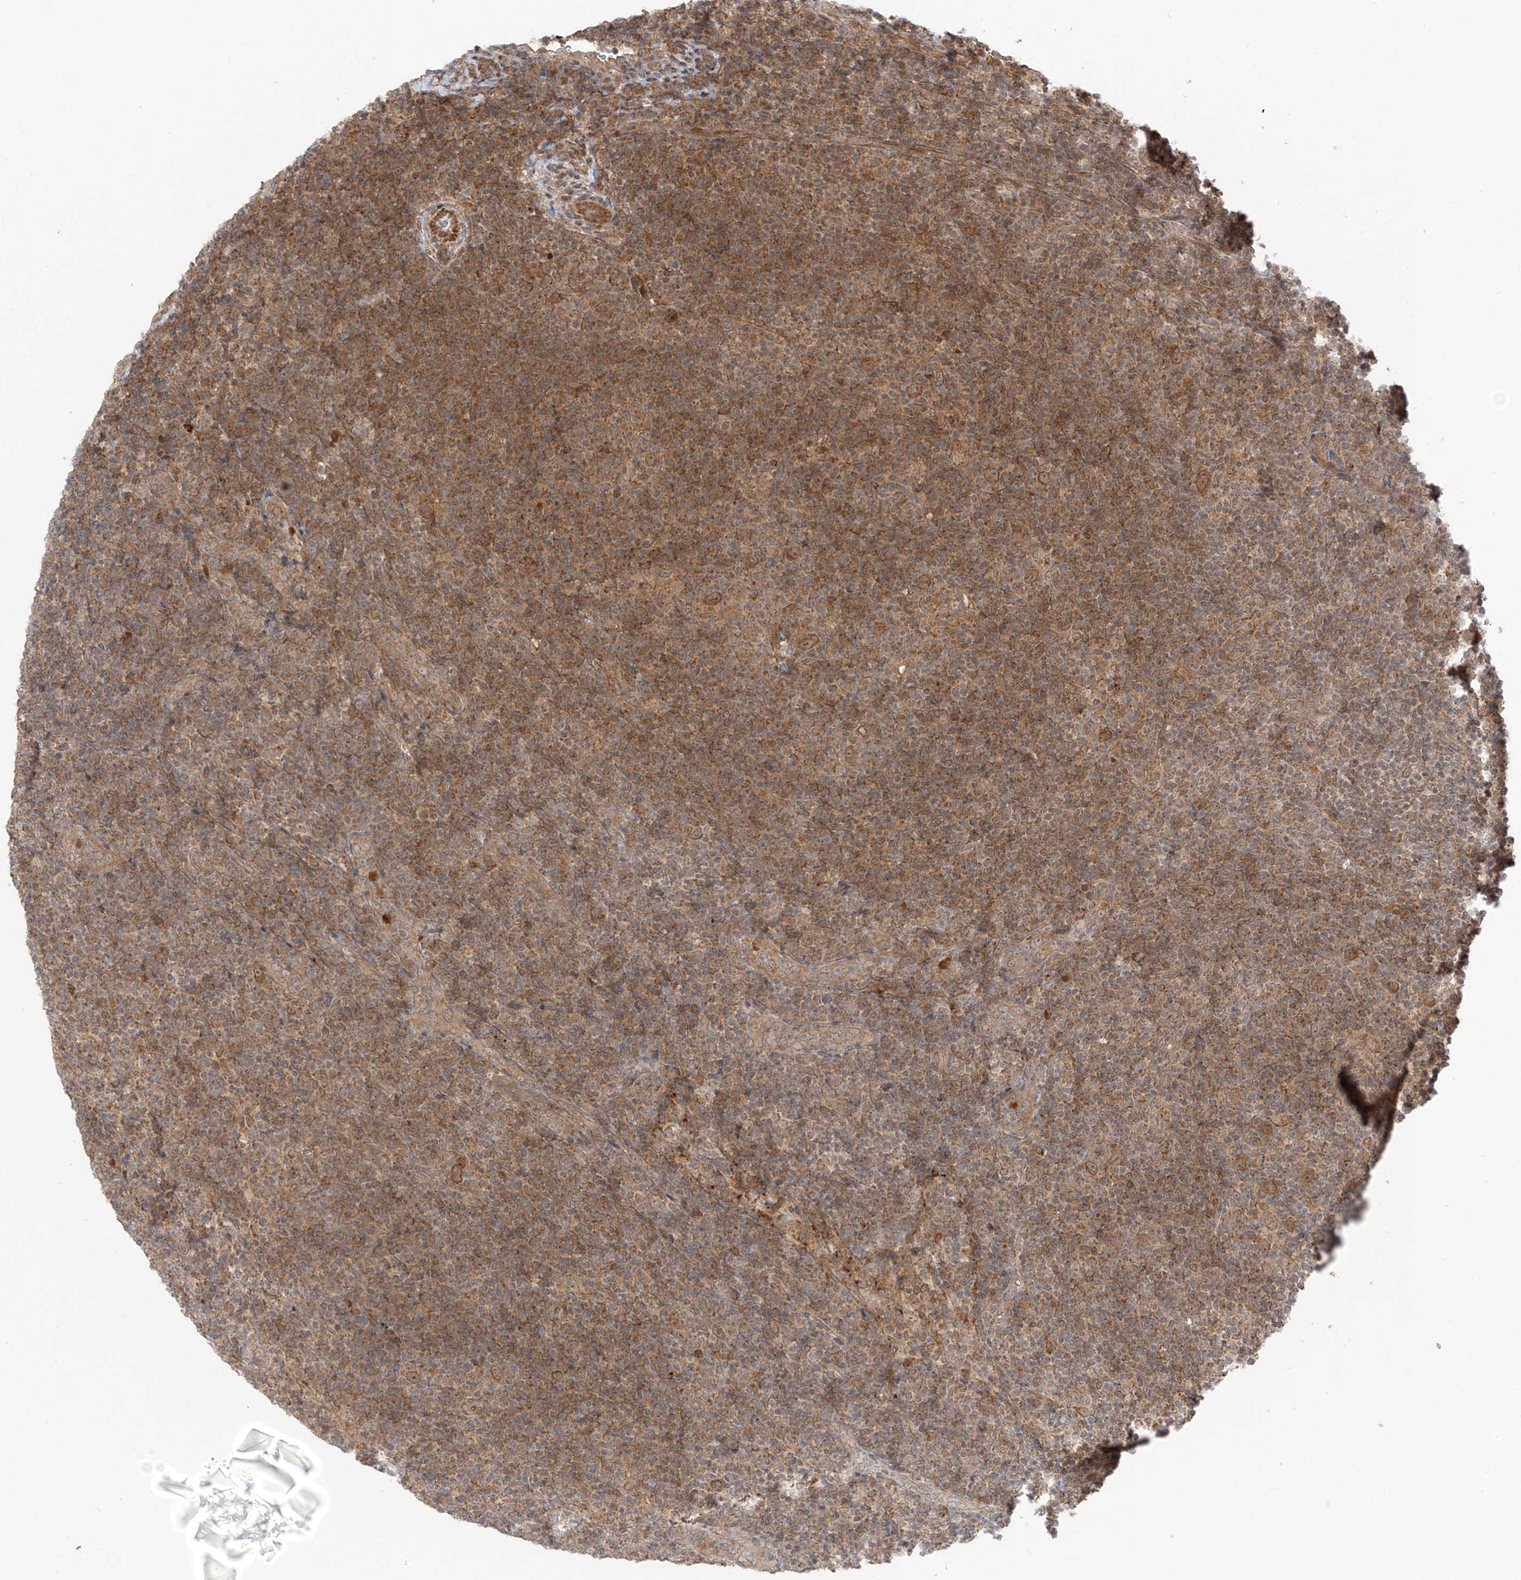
{"staining": {"intensity": "moderate", "quantity": ">75%", "location": "cytoplasmic/membranous"}, "tissue": "lymphoma", "cell_type": "Tumor cells", "image_type": "cancer", "snomed": [{"axis": "morphology", "description": "Hodgkin's disease, NOS"}, {"axis": "topography", "description": "Lymph node"}], "caption": "The image shows staining of lymphoma, revealing moderate cytoplasmic/membranous protein positivity (brown color) within tumor cells.", "gene": "PDE11A", "patient": {"sex": "female", "age": 57}}